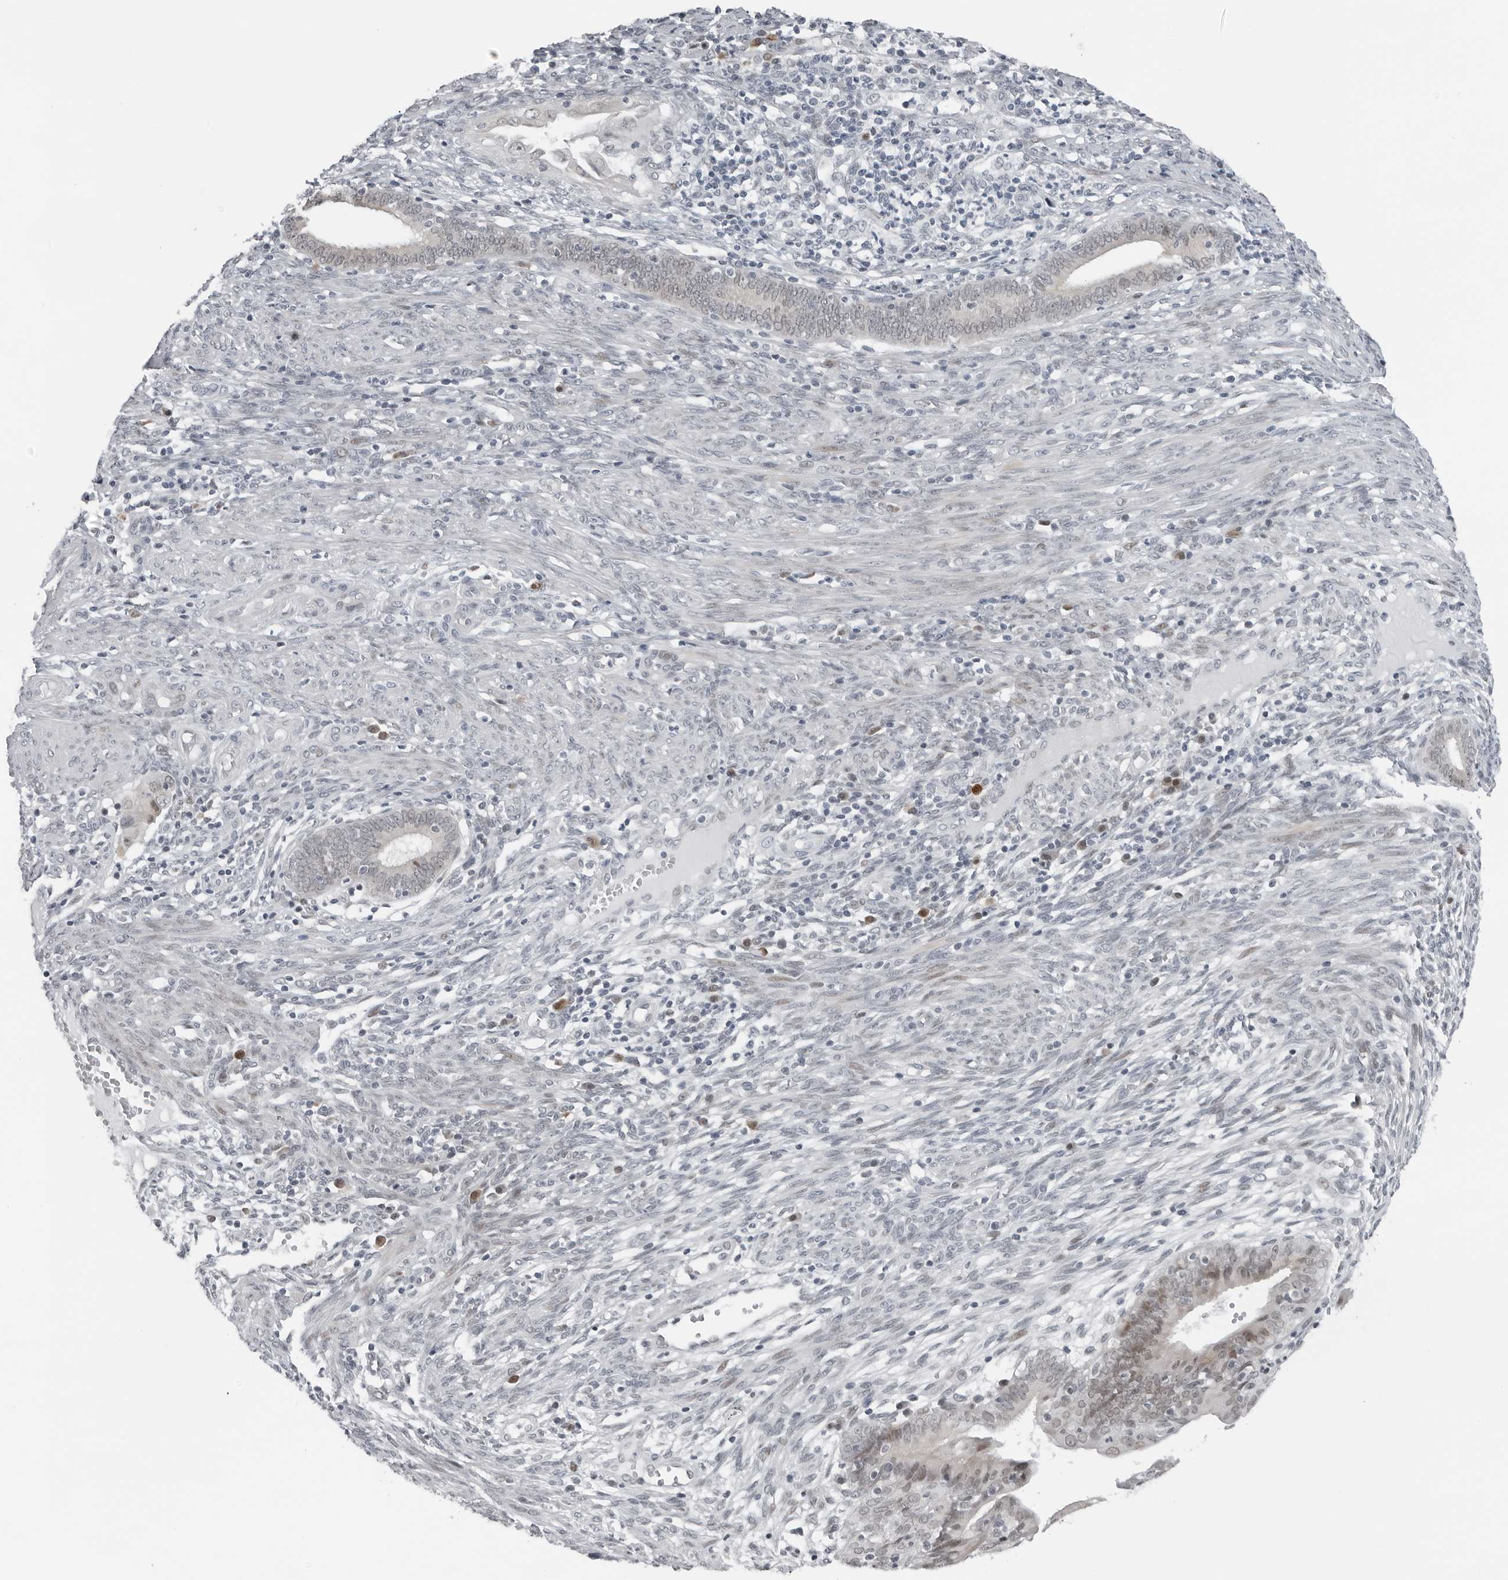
{"staining": {"intensity": "negative", "quantity": "none", "location": "none"}, "tissue": "endometrial cancer", "cell_type": "Tumor cells", "image_type": "cancer", "snomed": [{"axis": "morphology", "description": "Adenocarcinoma, NOS"}, {"axis": "topography", "description": "Endometrium"}], "caption": "There is no significant positivity in tumor cells of endometrial cancer (adenocarcinoma).", "gene": "PPP1R42", "patient": {"sex": "female", "age": 51}}